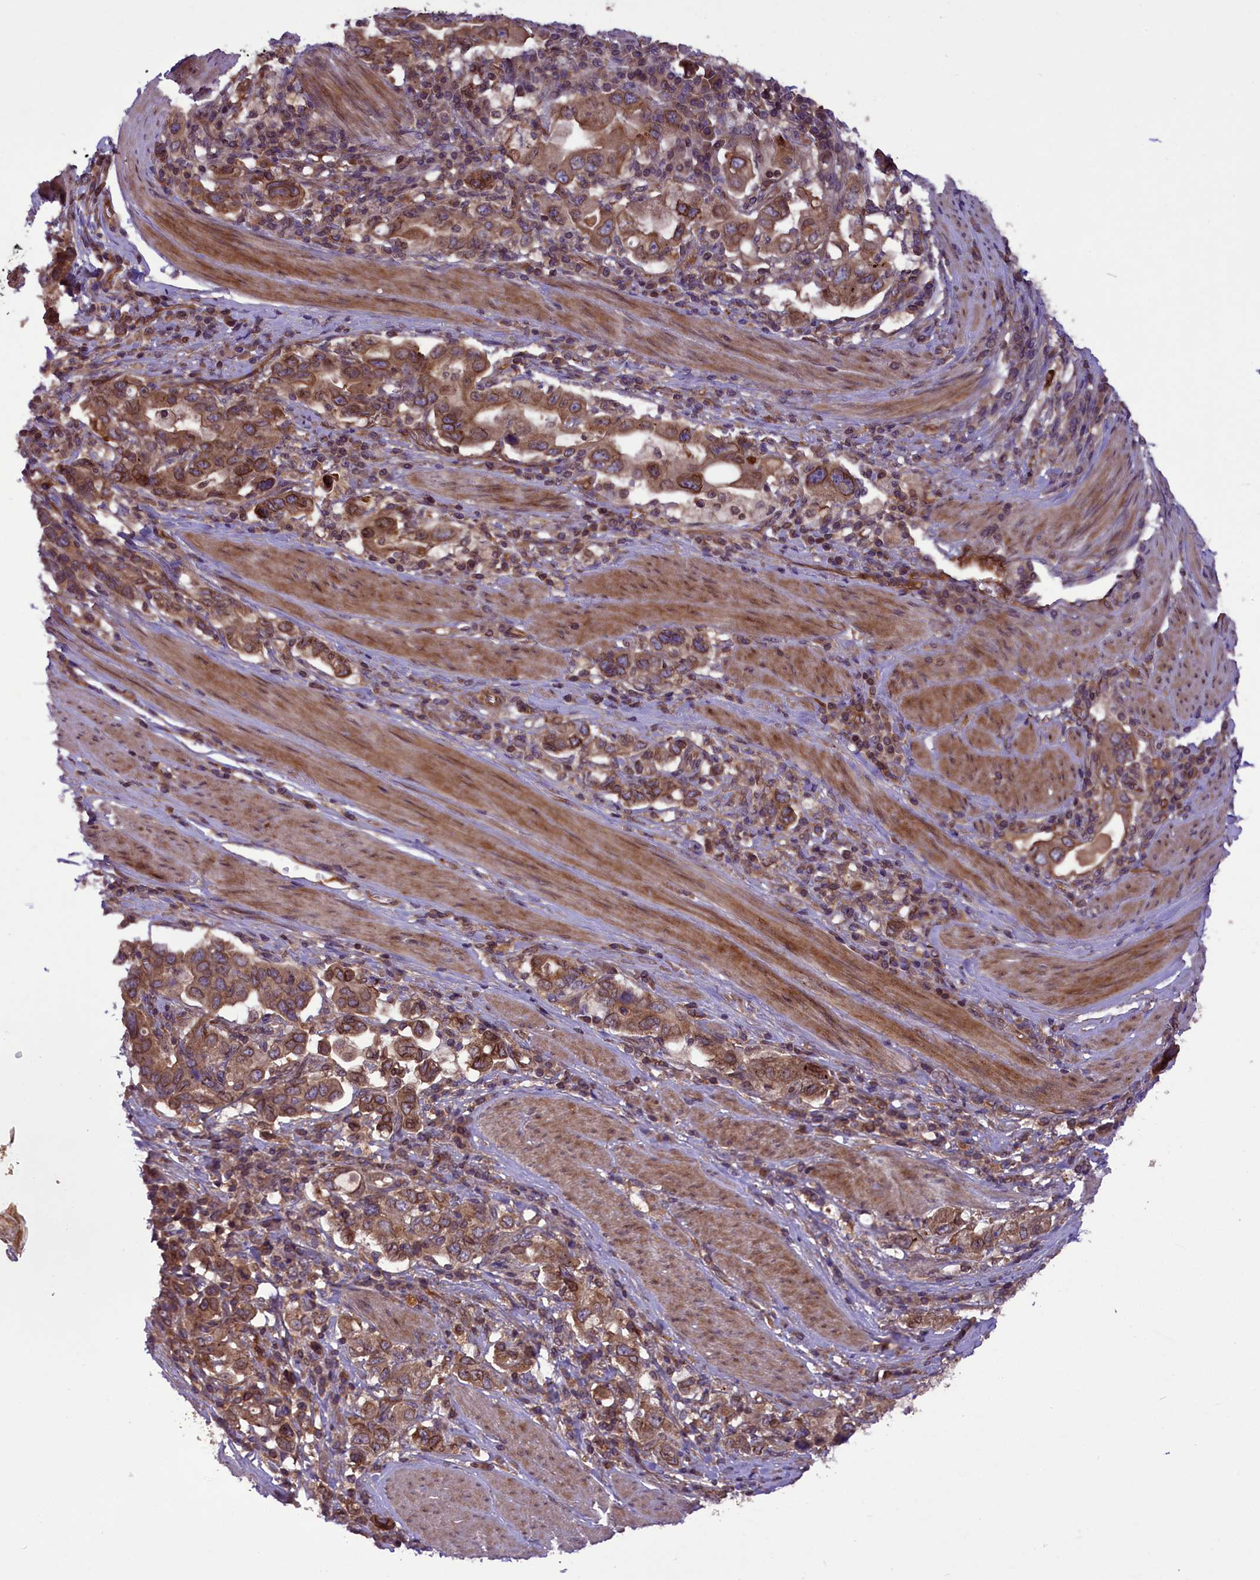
{"staining": {"intensity": "moderate", "quantity": ">75%", "location": "cytoplasmic/membranous"}, "tissue": "stomach cancer", "cell_type": "Tumor cells", "image_type": "cancer", "snomed": [{"axis": "morphology", "description": "Adenocarcinoma, NOS"}, {"axis": "topography", "description": "Stomach, upper"}, {"axis": "topography", "description": "Stomach"}], "caption": "Adenocarcinoma (stomach) tissue displays moderate cytoplasmic/membranous expression in approximately >75% of tumor cells, visualized by immunohistochemistry.", "gene": "CCDC125", "patient": {"sex": "male", "age": 62}}